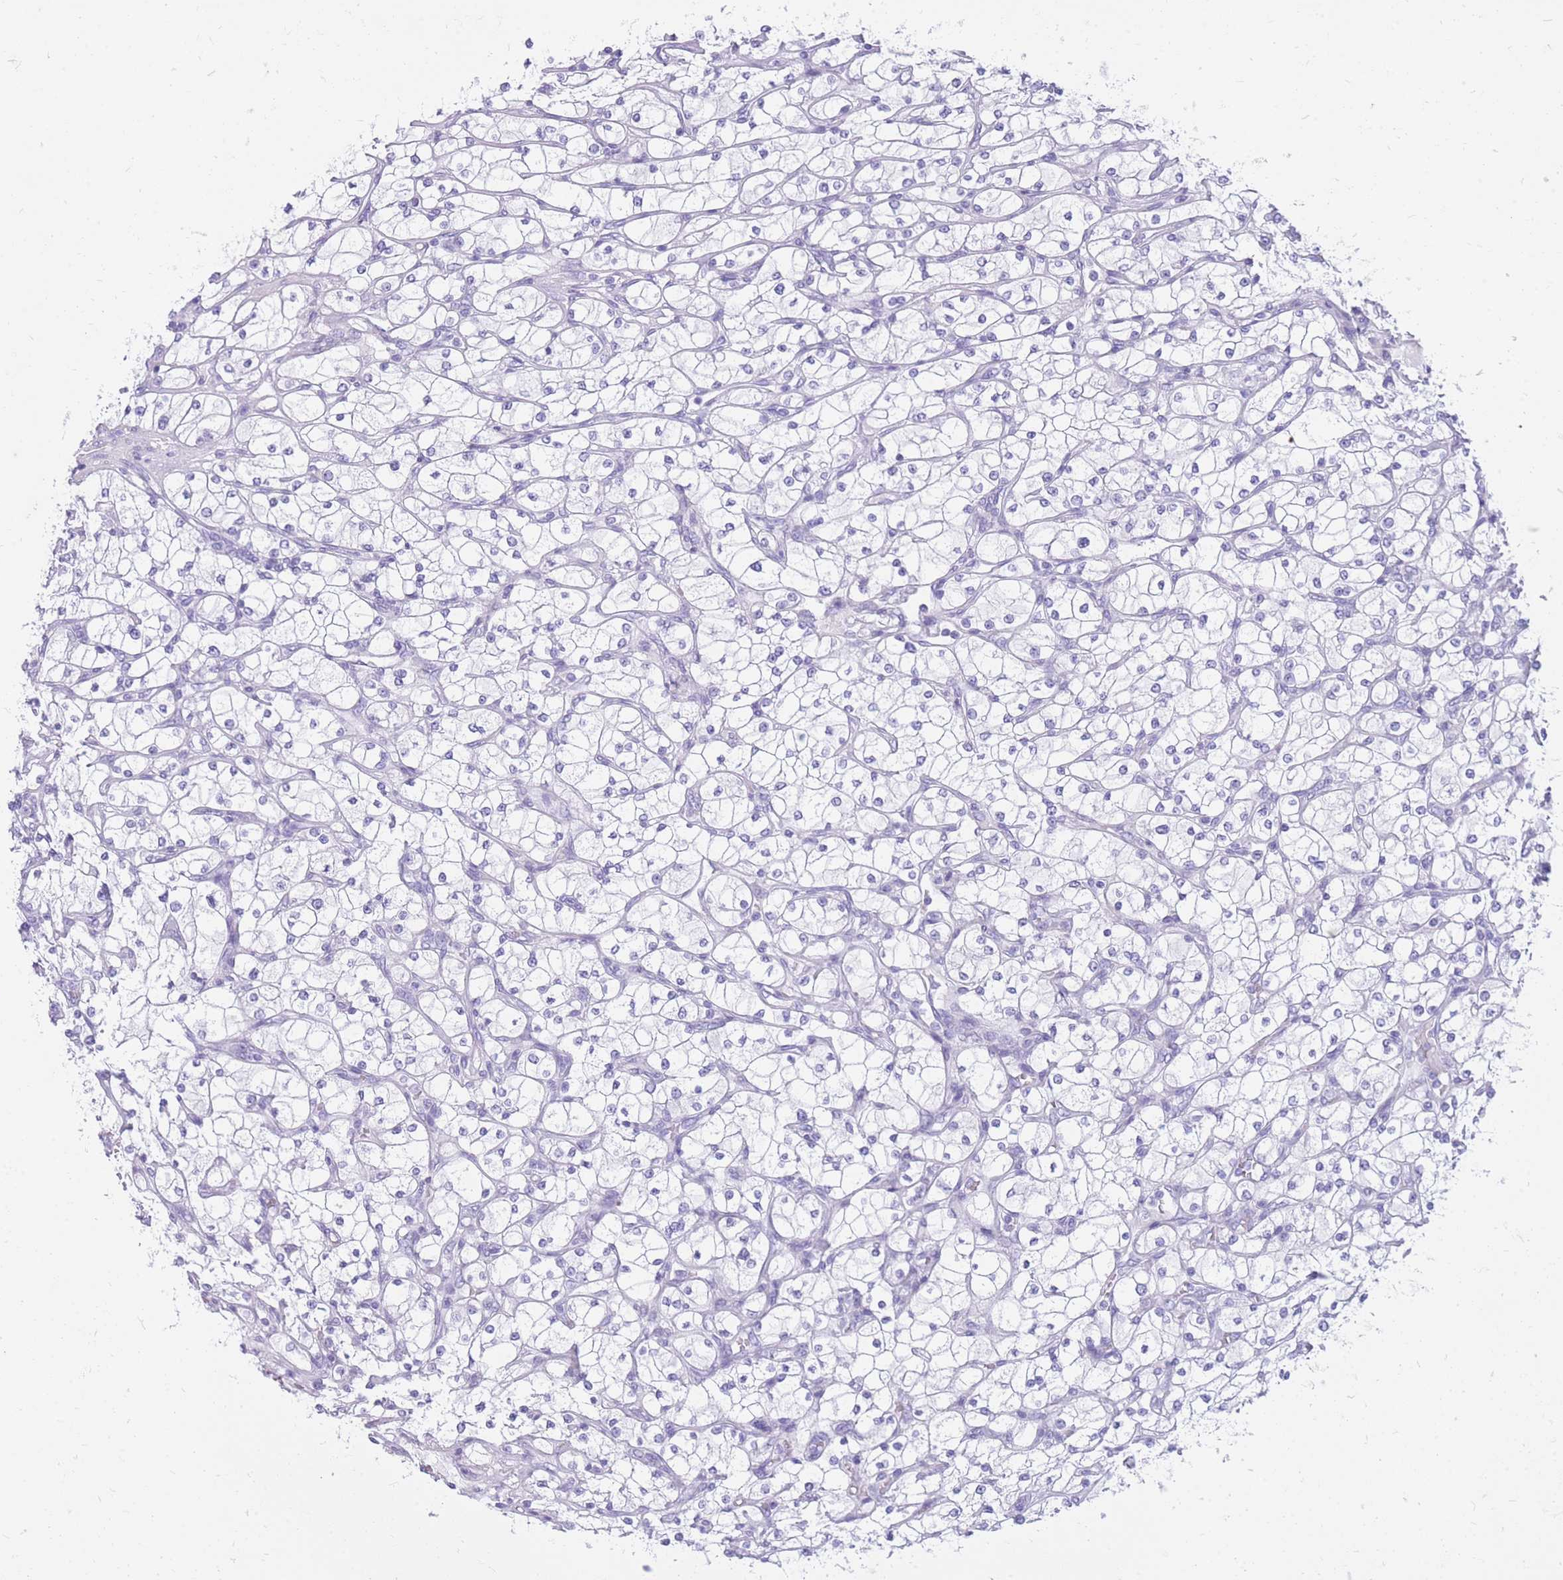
{"staining": {"intensity": "negative", "quantity": "none", "location": "none"}, "tissue": "renal cancer", "cell_type": "Tumor cells", "image_type": "cancer", "snomed": [{"axis": "morphology", "description": "Adenocarcinoma, NOS"}, {"axis": "topography", "description": "Kidney"}], "caption": "Immunohistochemistry histopathology image of adenocarcinoma (renal) stained for a protein (brown), which exhibits no positivity in tumor cells.", "gene": "CYP21A2", "patient": {"sex": "male", "age": 80}}